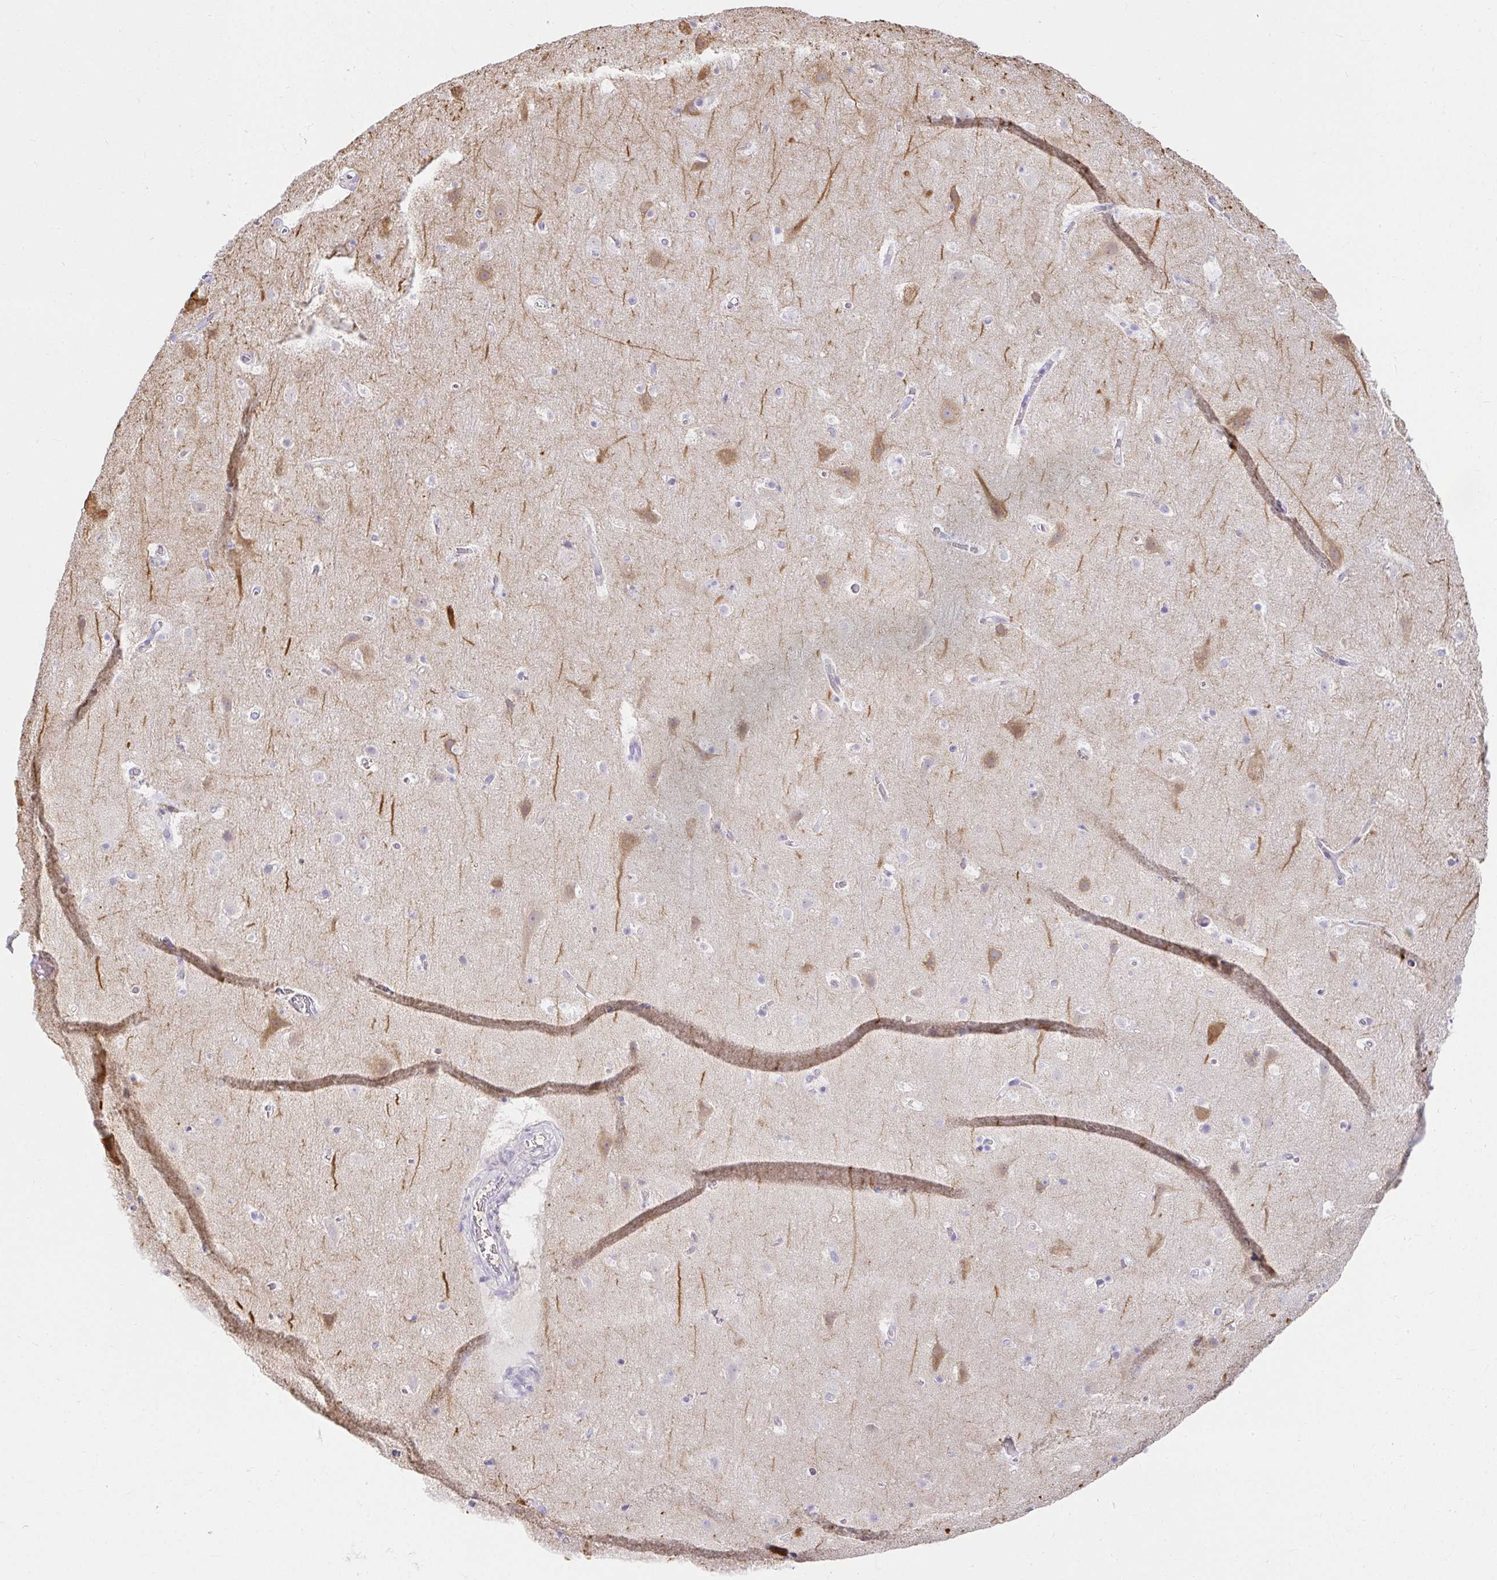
{"staining": {"intensity": "negative", "quantity": "none", "location": "none"}, "tissue": "cerebral cortex", "cell_type": "Endothelial cells", "image_type": "normal", "snomed": [{"axis": "morphology", "description": "Normal tissue, NOS"}, {"axis": "topography", "description": "Cerebral cortex"}], "caption": "Photomicrograph shows no protein staining in endothelial cells of unremarkable cerebral cortex.", "gene": "VGLL1", "patient": {"sex": "female", "age": 42}}